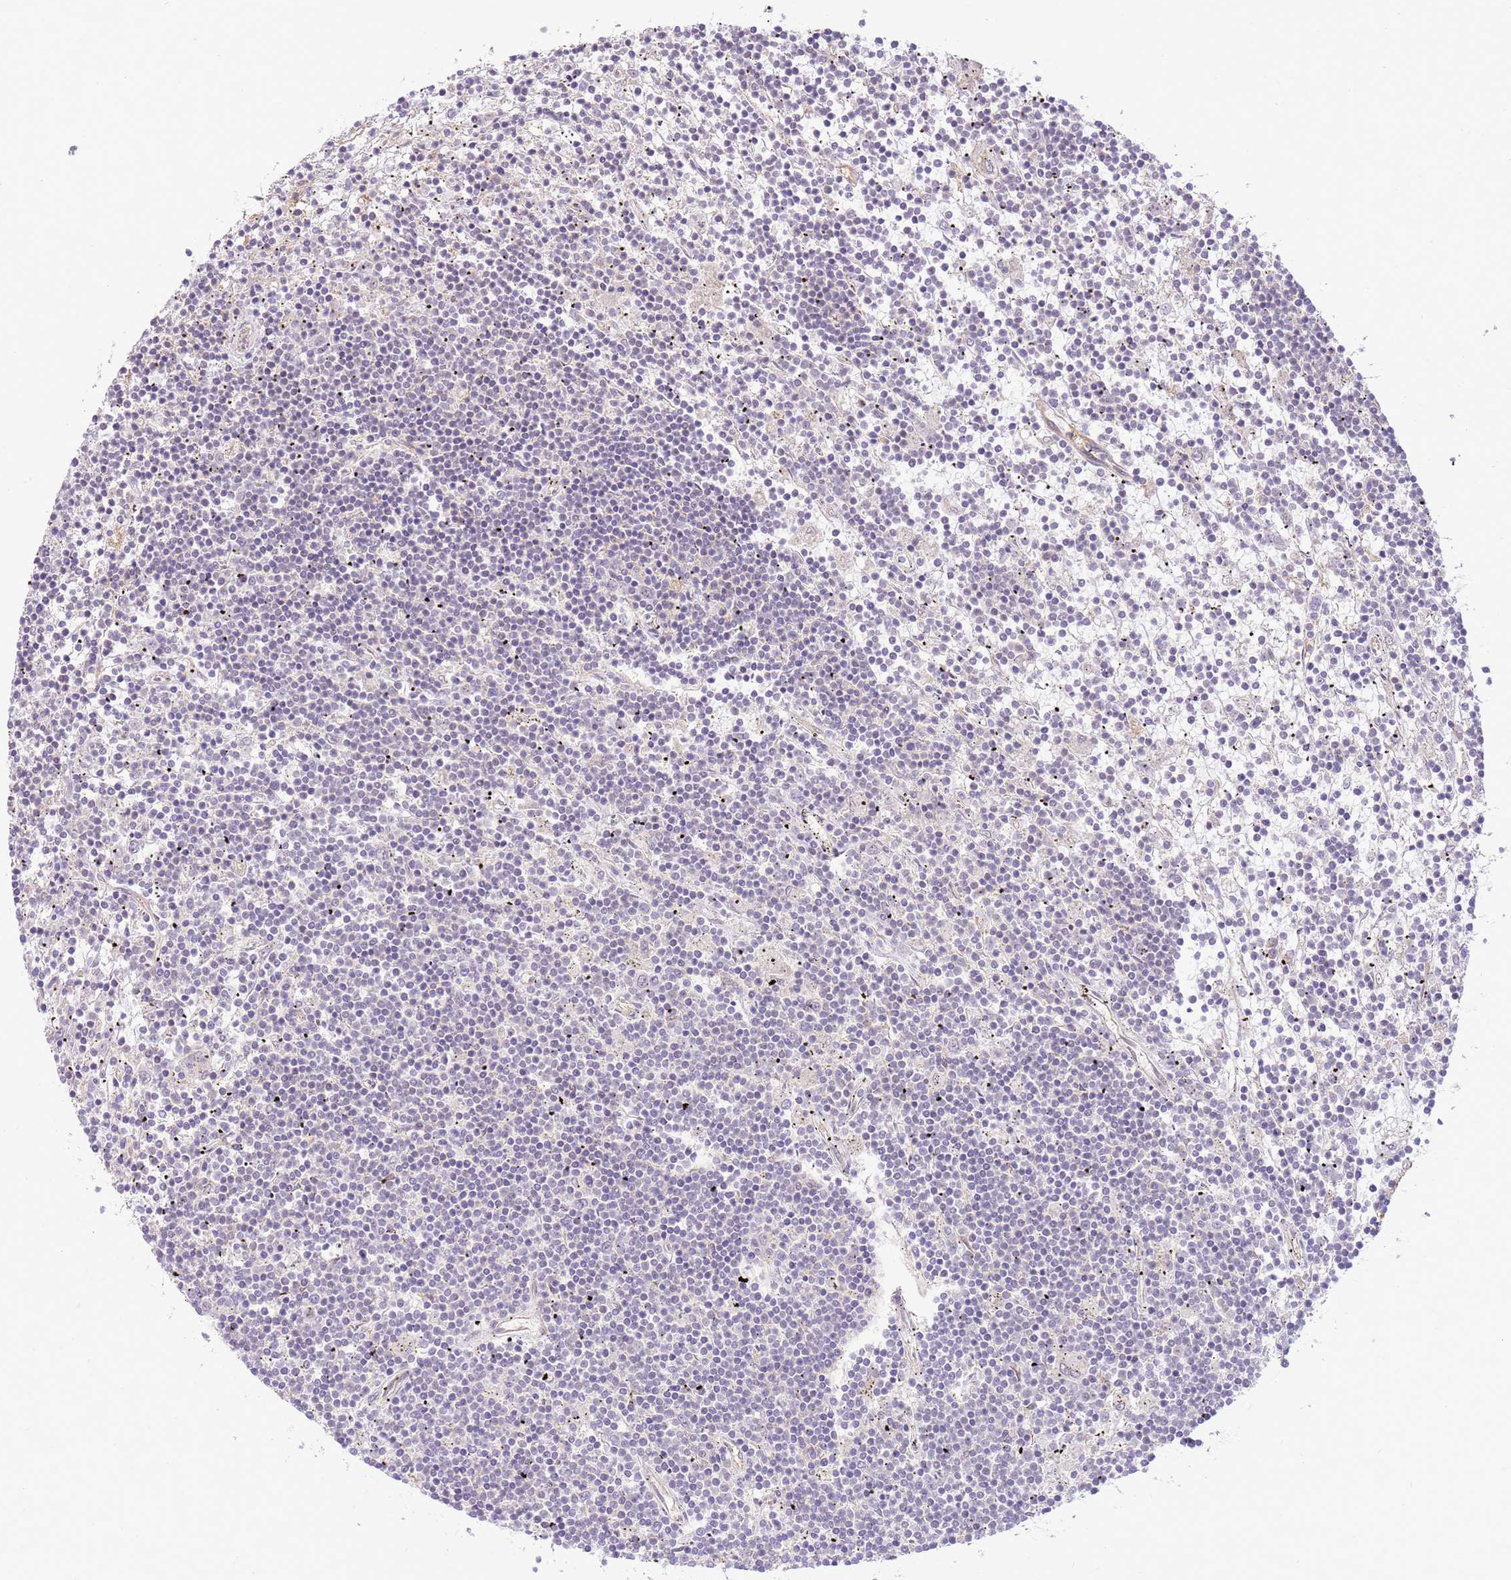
{"staining": {"intensity": "negative", "quantity": "none", "location": "none"}, "tissue": "lymphoma", "cell_type": "Tumor cells", "image_type": "cancer", "snomed": [{"axis": "morphology", "description": "Malignant lymphoma, non-Hodgkin's type, Low grade"}, {"axis": "topography", "description": "Spleen"}], "caption": "Tumor cells are negative for protein expression in human malignant lymphoma, non-Hodgkin's type (low-grade).", "gene": "SCARA3", "patient": {"sex": "male", "age": 76}}